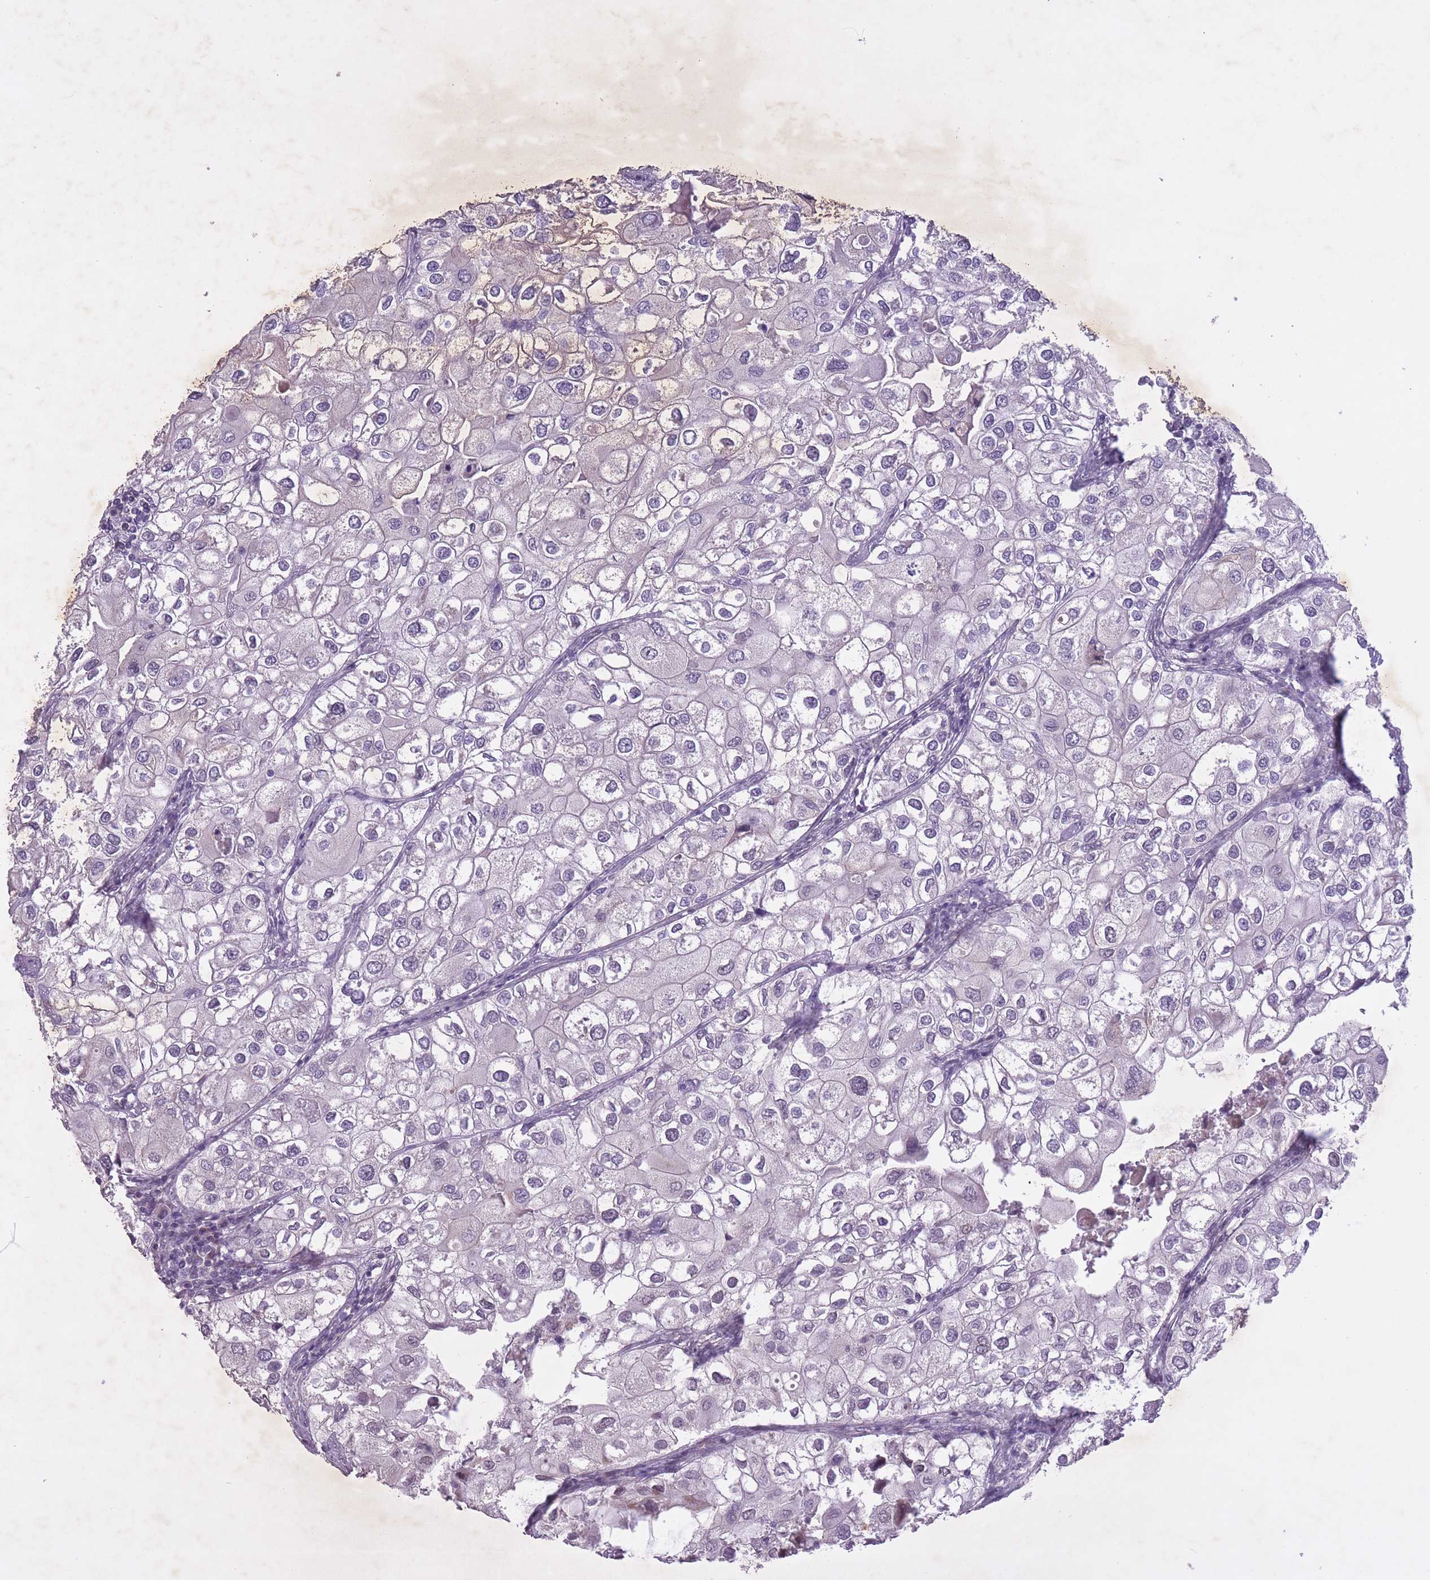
{"staining": {"intensity": "negative", "quantity": "none", "location": "none"}, "tissue": "urothelial cancer", "cell_type": "Tumor cells", "image_type": "cancer", "snomed": [{"axis": "morphology", "description": "Urothelial carcinoma, High grade"}, {"axis": "topography", "description": "Urinary bladder"}], "caption": "Urothelial cancer stained for a protein using immunohistochemistry shows no positivity tumor cells.", "gene": "CBX6", "patient": {"sex": "male", "age": 64}}